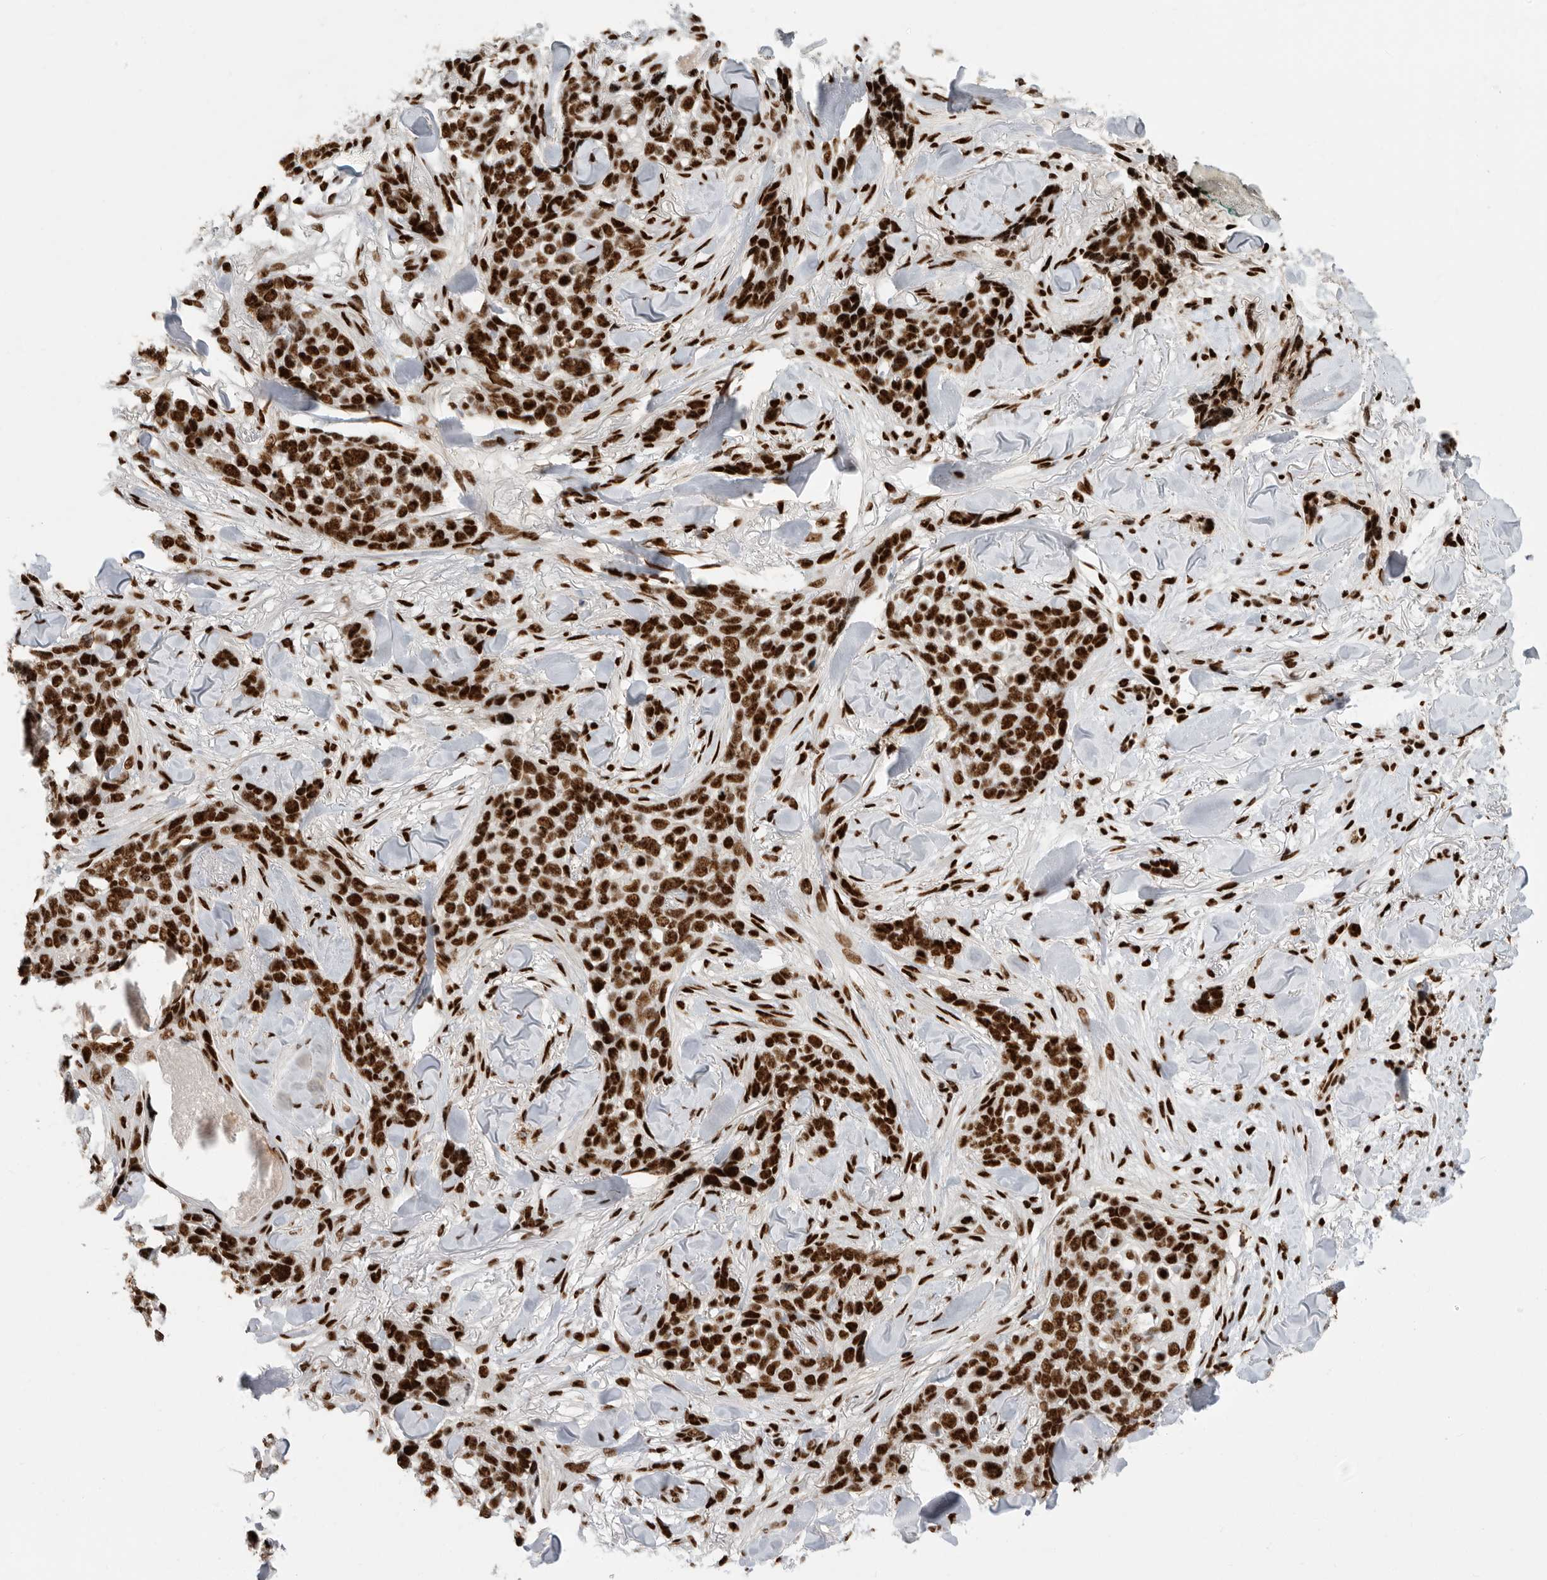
{"staining": {"intensity": "strong", "quantity": ">75%", "location": "nuclear"}, "tissue": "skin cancer", "cell_type": "Tumor cells", "image_type": "cancer", "snomed": [{"axis": "morphology", "description": "Basal cell carcinoma"}, {"axis": "topography", "description": "Skin"}], "caption": "Immunohistochemistry (IHC) (DAB) staining of skin basal cell carcinoma shows strong nuclear protein positivity in about >75% of tumor cells.", "gene": "BCLAF1", "patient": {"sex": "female", "age": 82}}